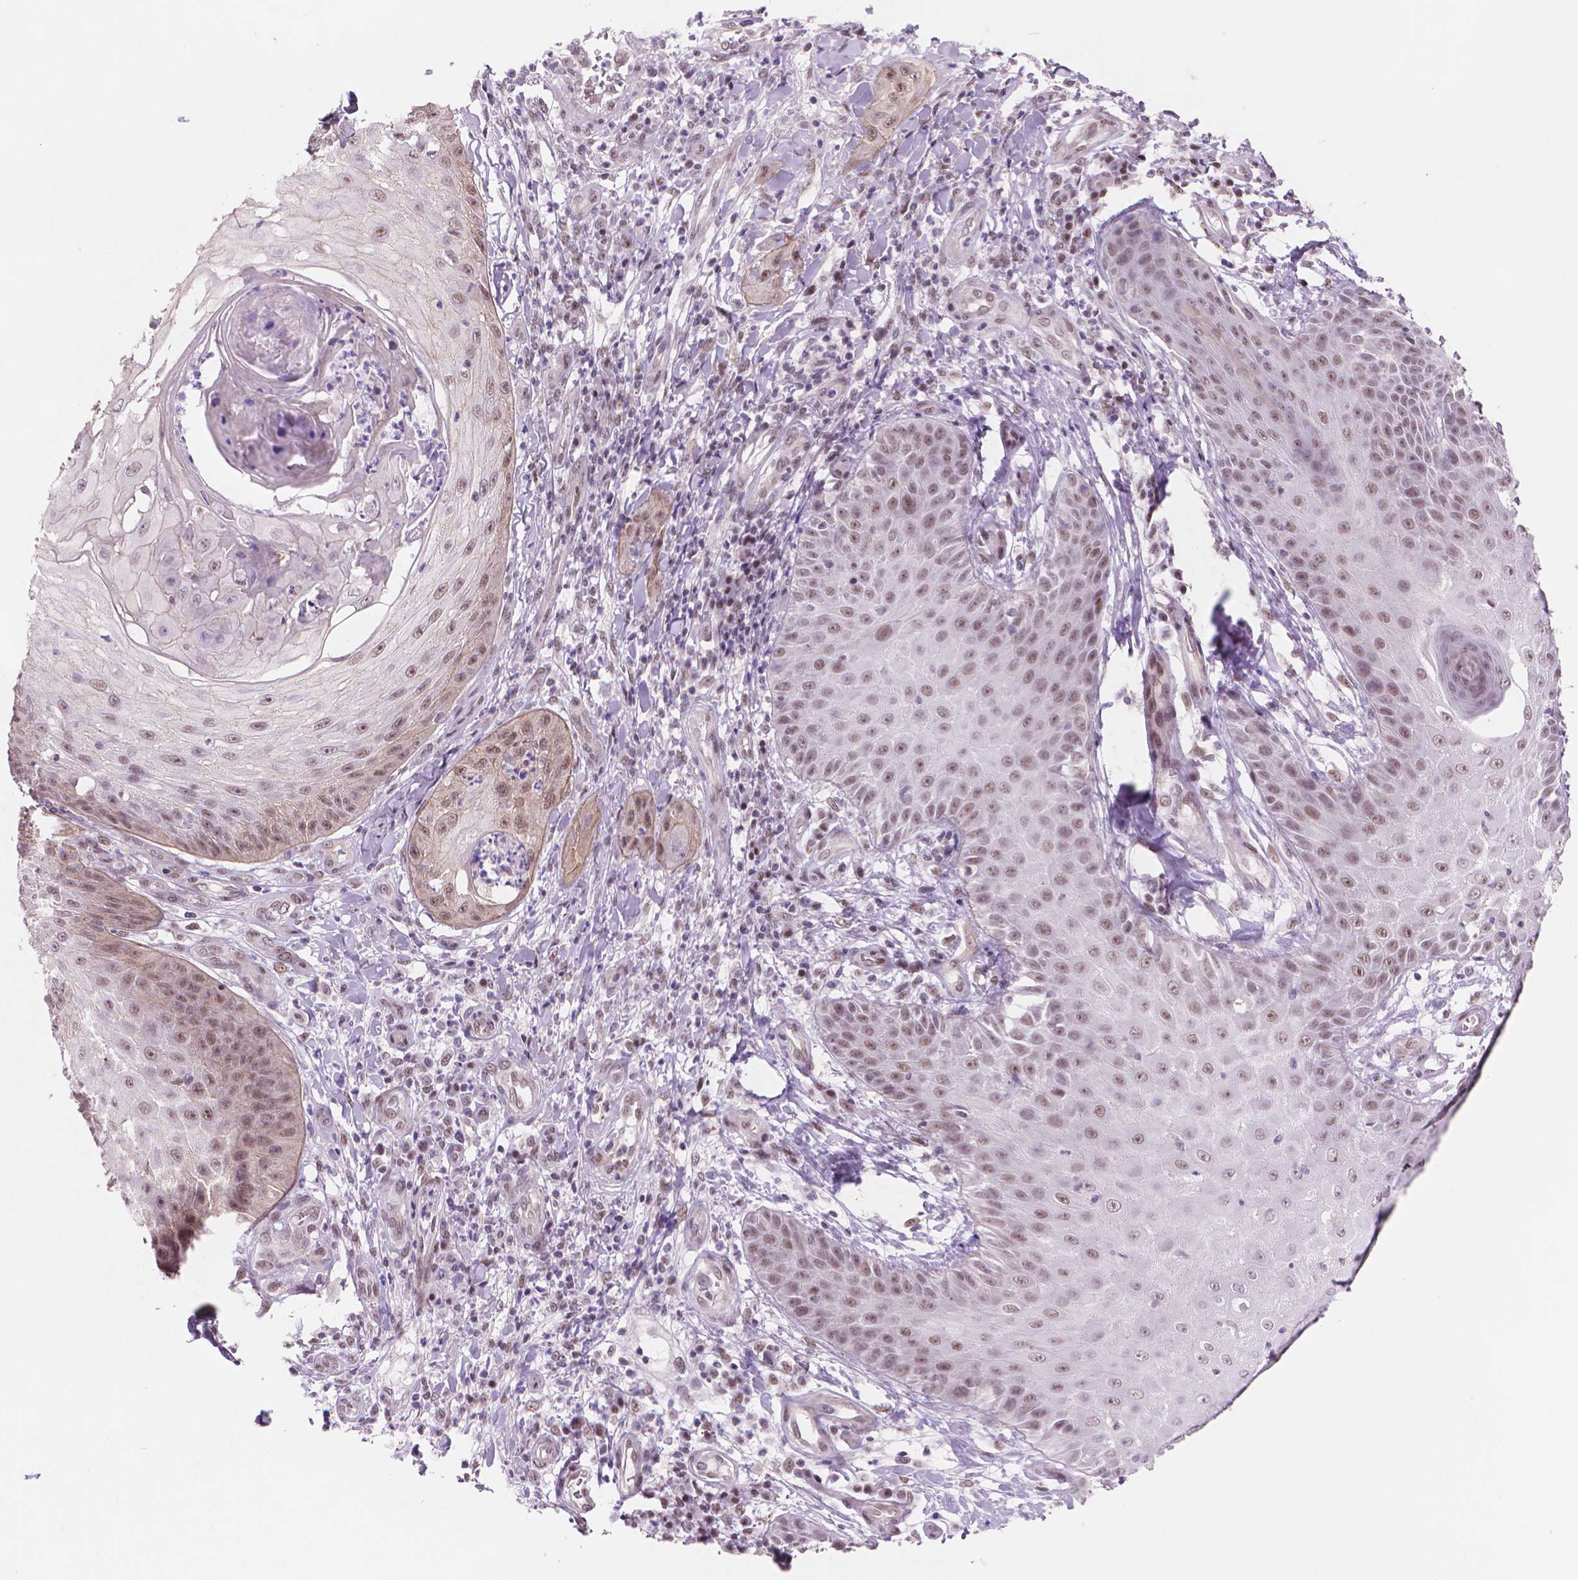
{"staining": {"intensity": "moderate", "quantity": "25%-75%", "location": "nuclear"}, "tissue": "skin cancer", "cell_type": "Tumor cells", "image_type": "cancer", "snomed": [{"axis": "morphology", "description": "Squamous cell carcinoma, NOS"}, {"axis": "topography", "description": "Skin"}], "caption": "Moderate nuclear staining is appreciated in about 25%-75% of tumor cells in skin cancer (squamous cell carcinoma).", "gene": "POLR3D", "patient": {"sex": "male", "age": 70}}